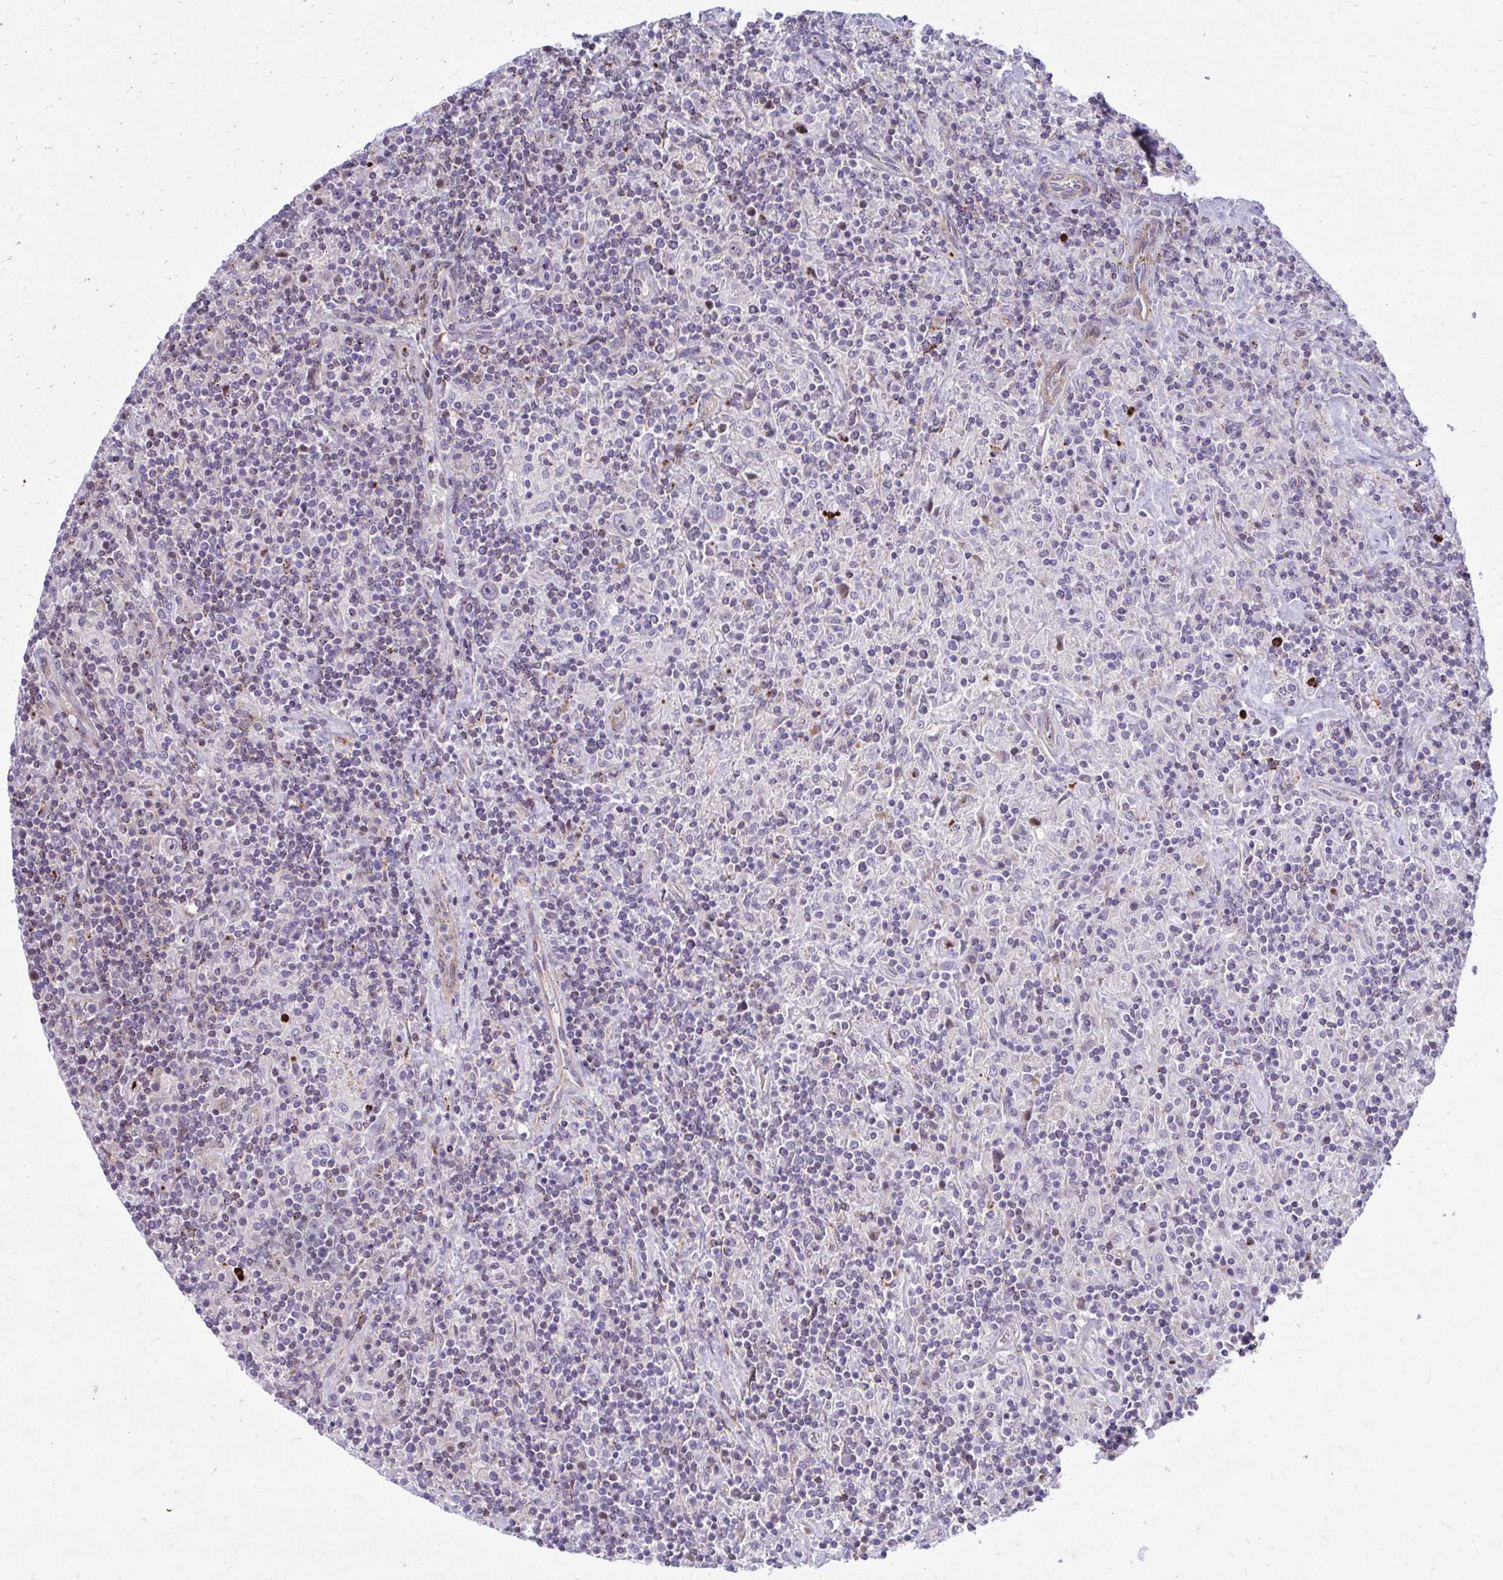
{"staining": {"intensity": "negative", "quantity": "none", "location": "none"}, "tissue": "lymphoma", "cell_type": "Tumor cells", "image_type": "cancer", "snomed": [{"axis": "morphology", "description": "Hodgkin's disease, NOS"}, {"axis": "topography", "description": "Lymph node"}], "caption": "DAB immunohistochemical staining of human lymphoma reveals no significant staining in tumor cells.", "gene": "LRRC4B", "patient": {"sex": "male", "age": 70}}